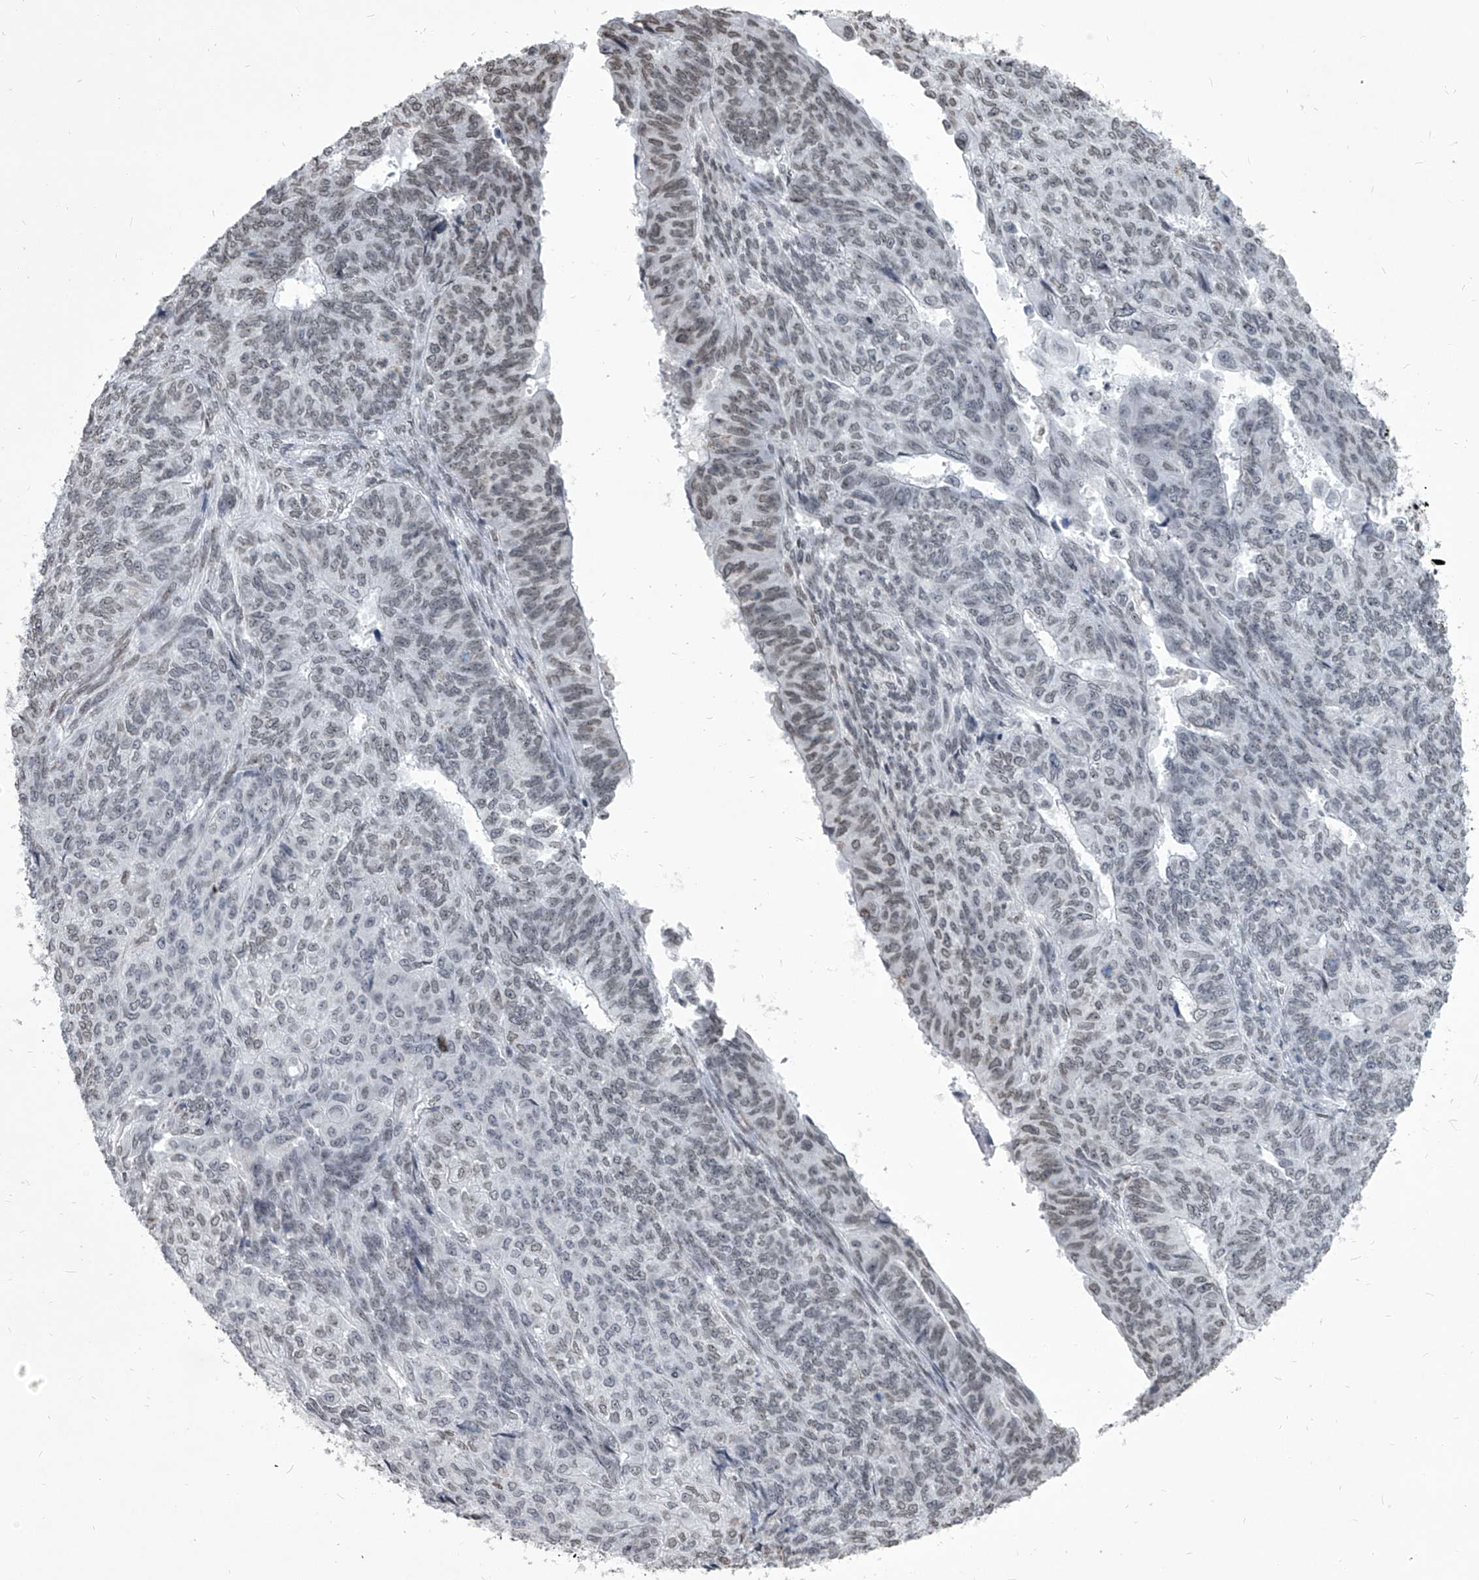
{"staining": {"intensity": "weak", "quantity": "<25%", "location": "nuclear"}, "tissue": "endometrial cancer", "cell_type": "Tumor cells", "image_type": "cancer", "snomed": [{"axis": "morphology", "description": "Adenocarcinoma, NOS"}, {"axis": "topography", "description": "Endometrium"}], "caption": "The immunohistochemistry image has no significant staining in tumor cells of endometrial cancer (adenocarcinoma) tissue.", "gene": "PPIL4", "patient": {"sex": "female", "age": 32}}